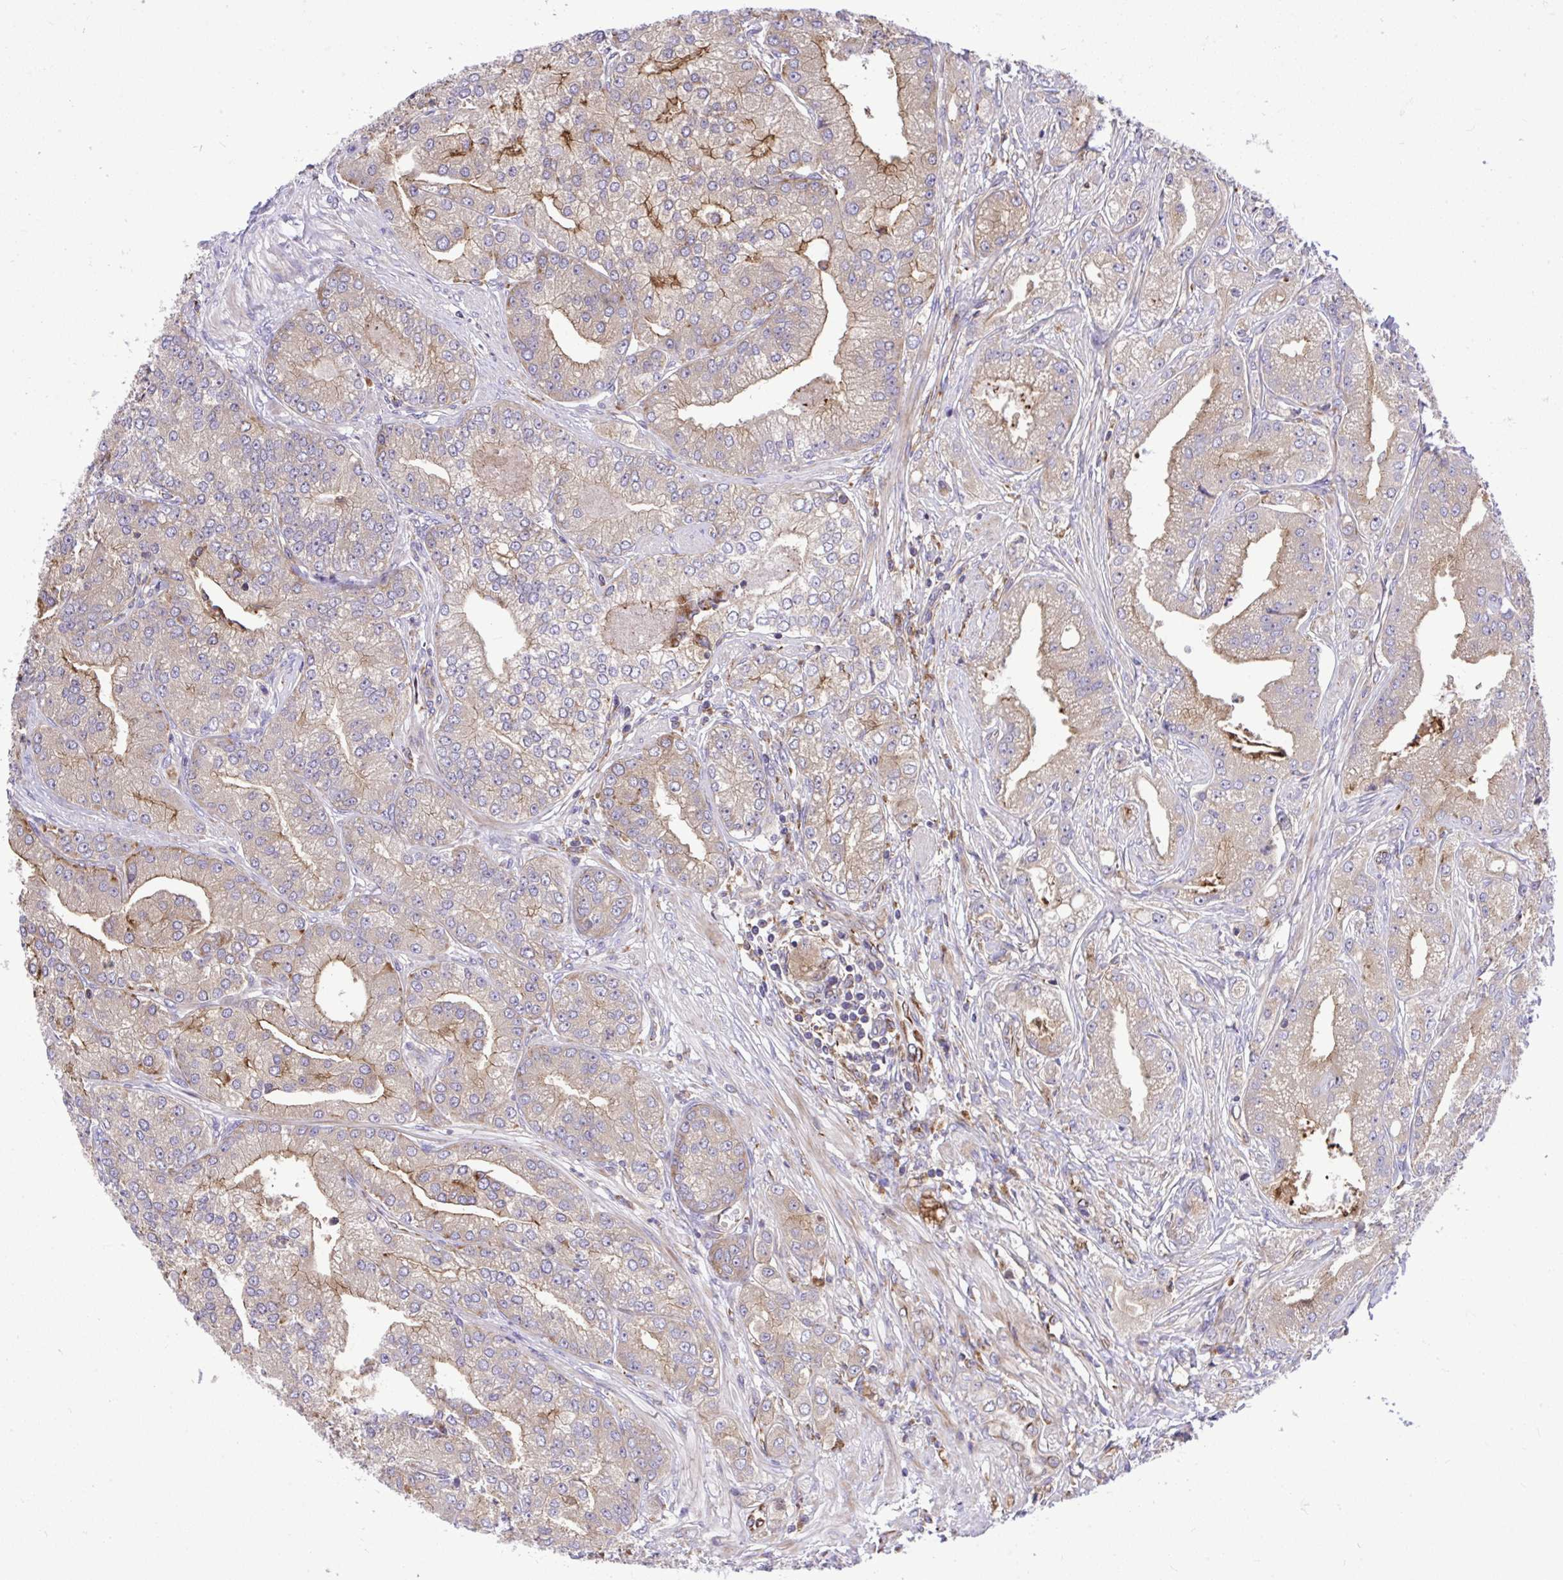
{"staining": {"intensity": "weak", "quantity": "25%-75%", "location": "cytoplasmic/membranous"}, "tissue": "prostate cancer", "cell_type": "Tumor cells", "image_type": "cancer", "snomed": [{"axis": "morphology", "description": "Adenocarcinoma, High grade"}, {"axis": "topography", "description": "Prostate"}], "caption": "Prostate cancer stained with a protein marker exhibits weak staining in tumor cells.", "gene": "PAIP2", "patient": {"sex": "male", "age": 61}}